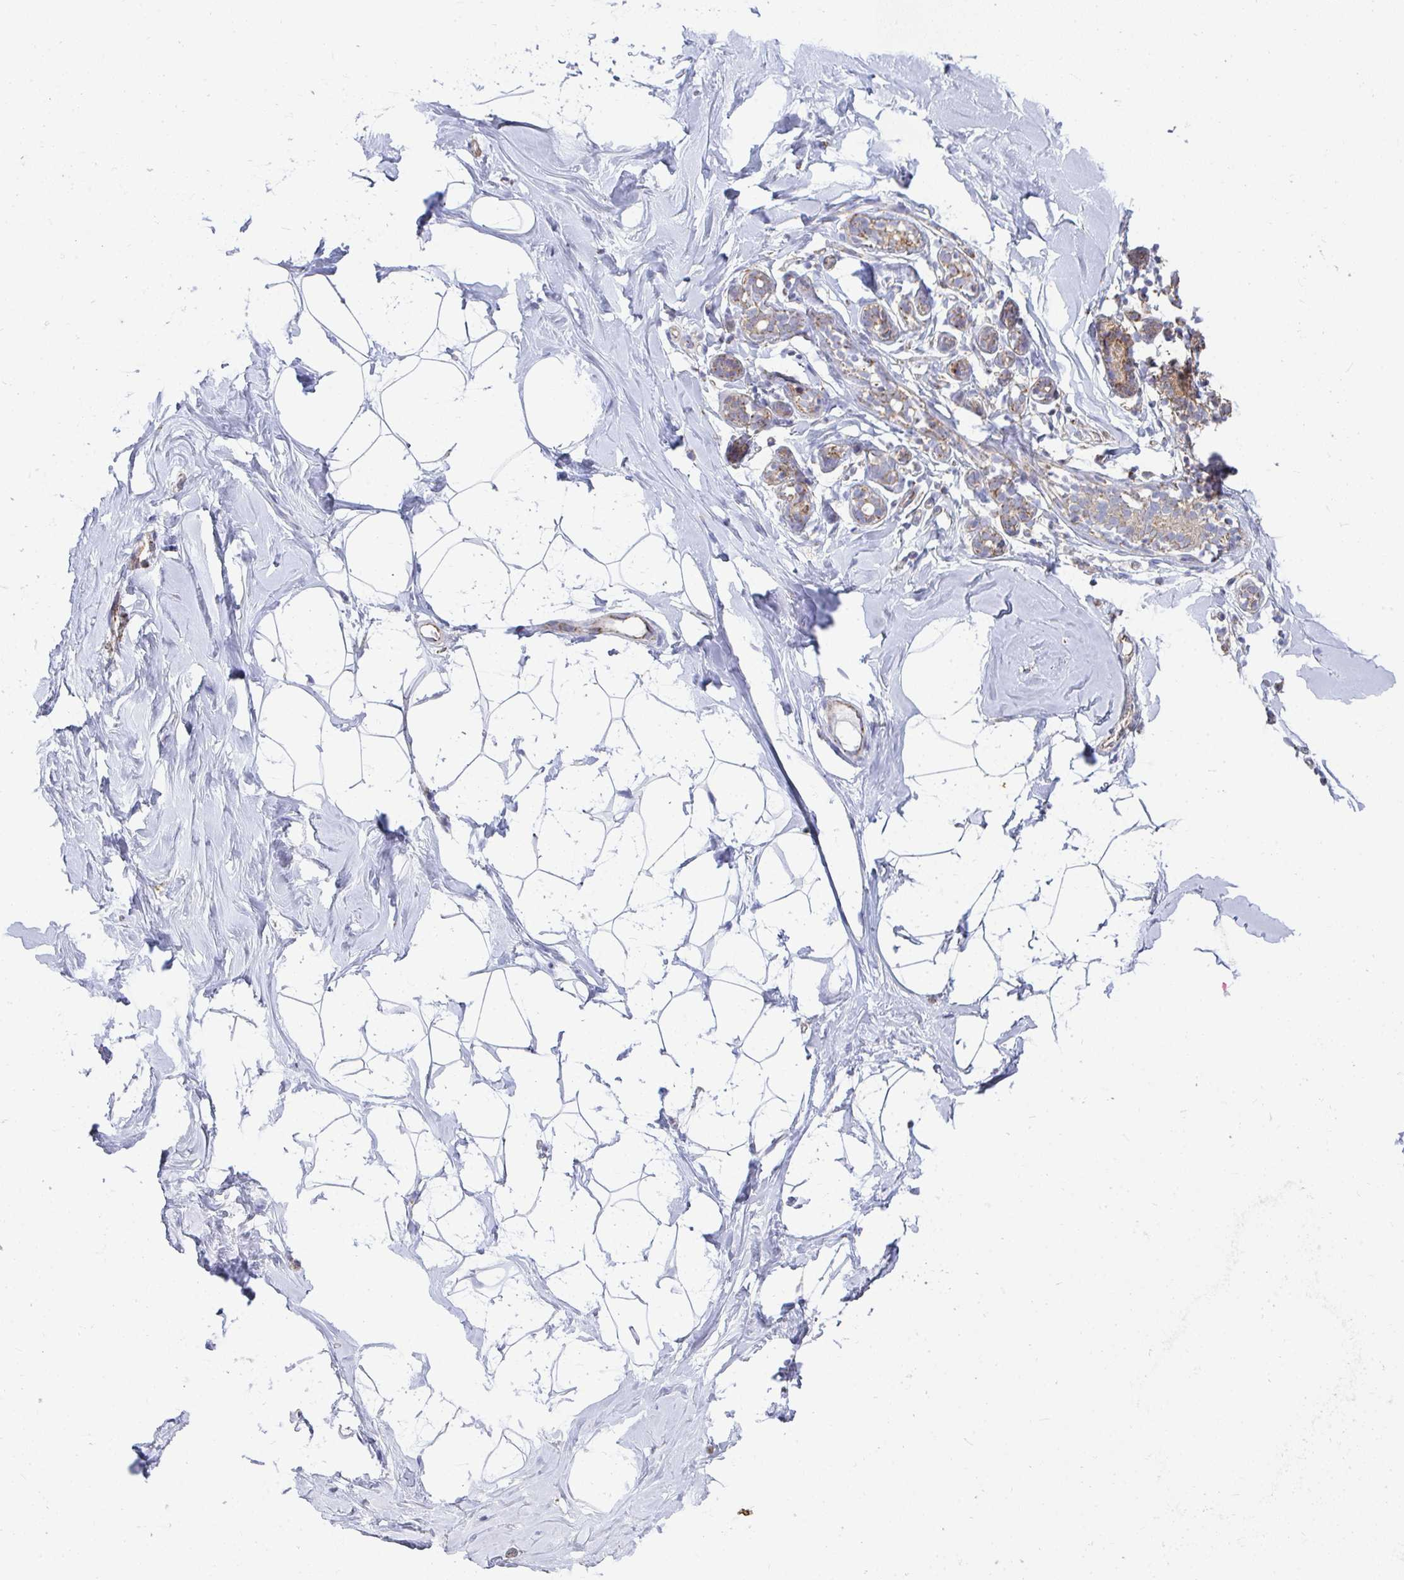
{"staining": {"intensity": "negative", "quantity": "none", "location": "none"}, "tissue": "breast", "cell_type": "Adipocytes", "image_type": "normal", "snomed": [{"axis": "morphology", "description": "Normal tissue, NOS"}, {"axis": "topography", "description": "Breast"}], "caption": "Adipocytes are negative for brown protein staining in unremarkable breast. (DAB IHC, high magnification).", "gene": "FAHD1", "patient": {"sex": "female", "age": 32}}